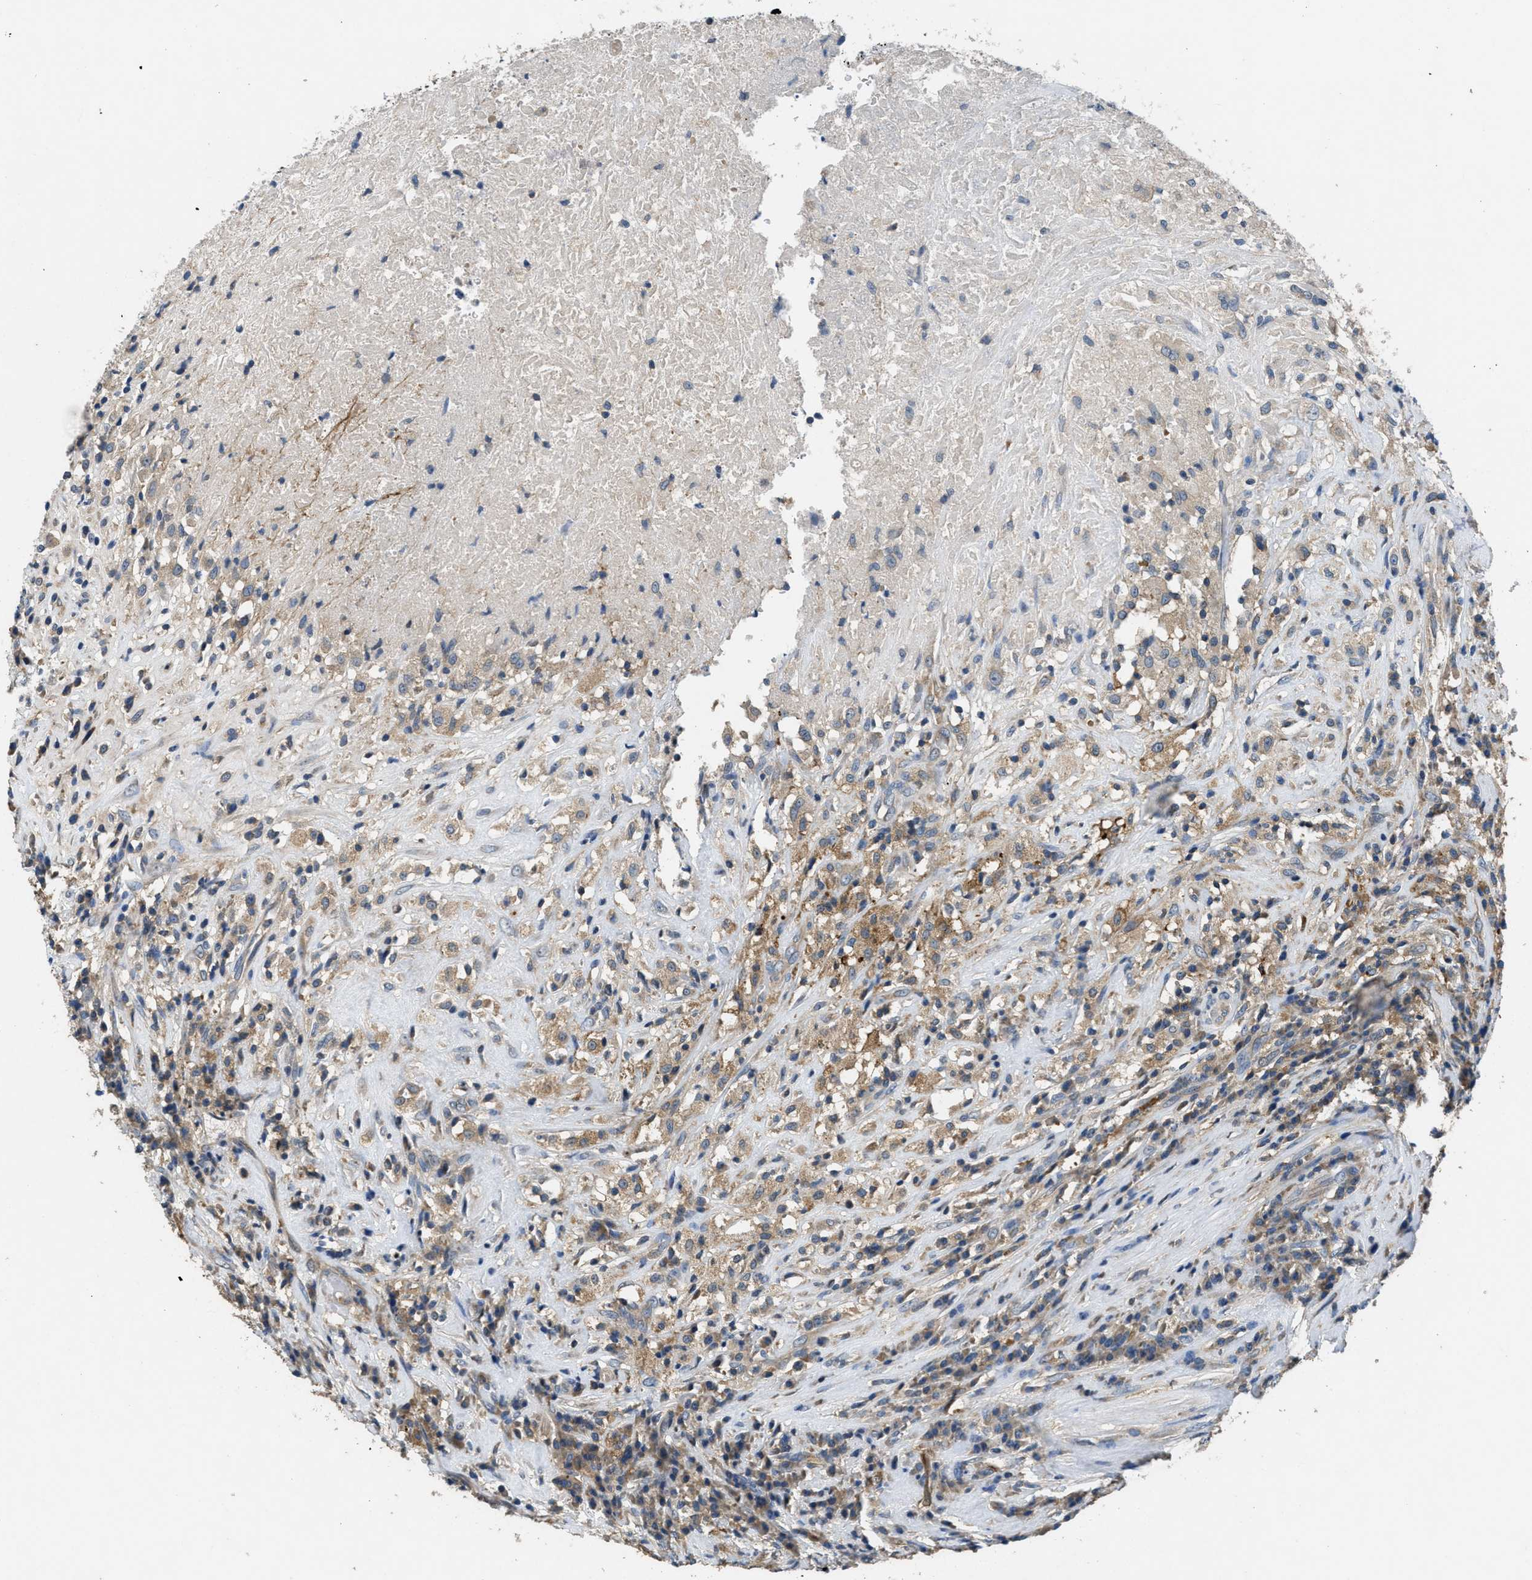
{"staining": {"intensity": "moderate", "quantity": ">75%", "location": "cytoplasmic/membranous"}, "tissue": "testis cancer", "cell_type": "Tumor cells", "image_type": "cancer", "snomed": [{"axis": "morphology", "description": "Necrosis, NOS"}, {"axis": "morphology", "description": "Carcinoma, Embryonal, NOS"}, {"axis": "topography", "description": "Testis"}], "caption": "Testis cancer stained for a protein (brown) shows moderate cytoplasmic/membranous positive positivity in about >75% of tumor cells.", "gene": "DGKE", "patient": {"sex": "male", "age": 19}}